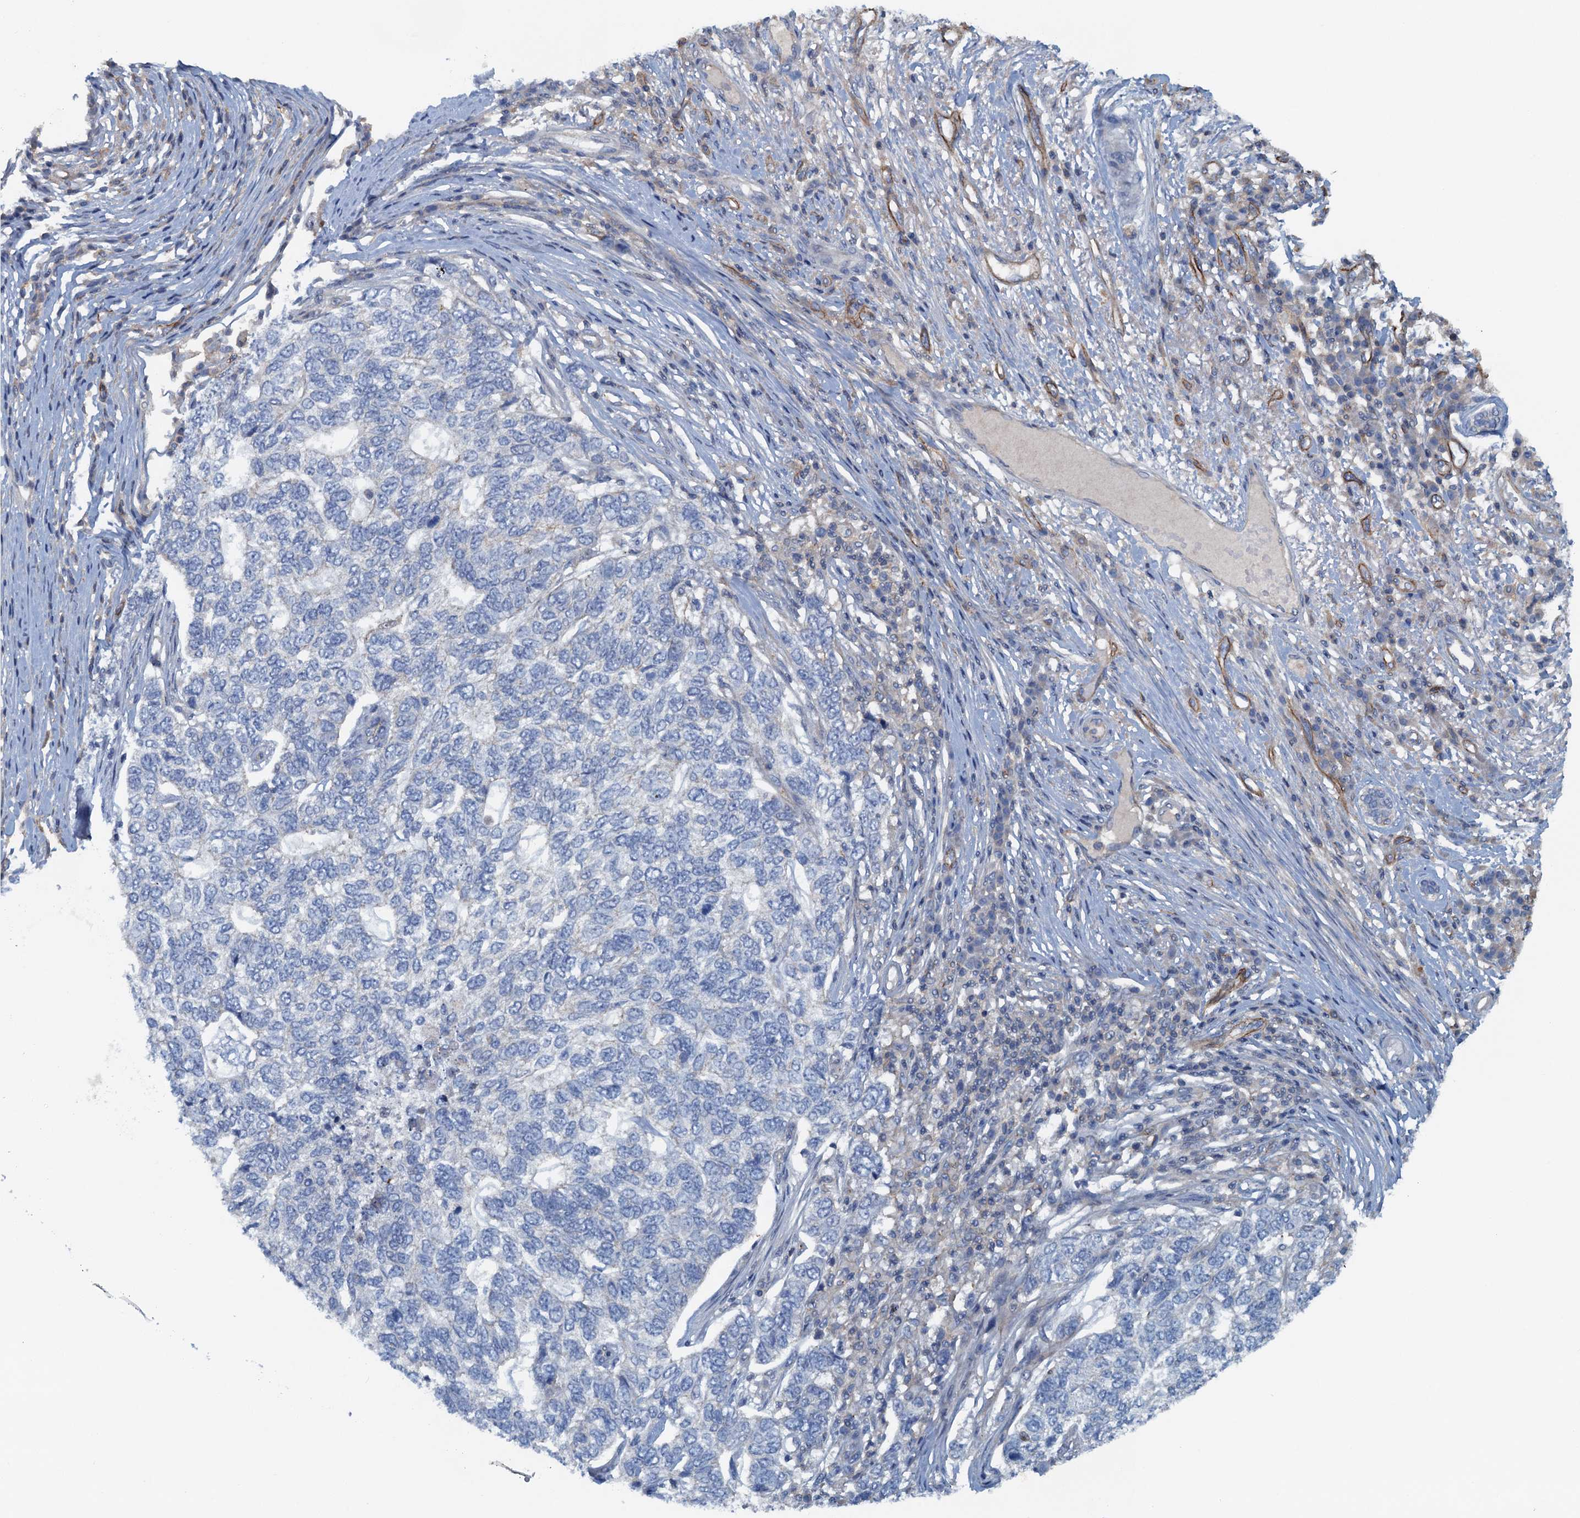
{"staining": {"intensity": "negative", "quantity": "none", "location": "none"}, "tissue": "skin cancer", "cell_type": "Tumor cells", "image_type": "cancer", "snomed": [{"axis": "morphology", "description": "Basal cell carcinoma"}, {"axis": "topography", "description": "Skin"}], "caption": "An image of skin cancer stained for a protein exhibits no brown staining in tumor cells. (Brightfield microscopy of DAB (3,3'-diaminobenzidine) immunohistochemistry (IHC) at high magnification).", "gene": "THAP10", "patient": {"sex": "female", "age": 65}}